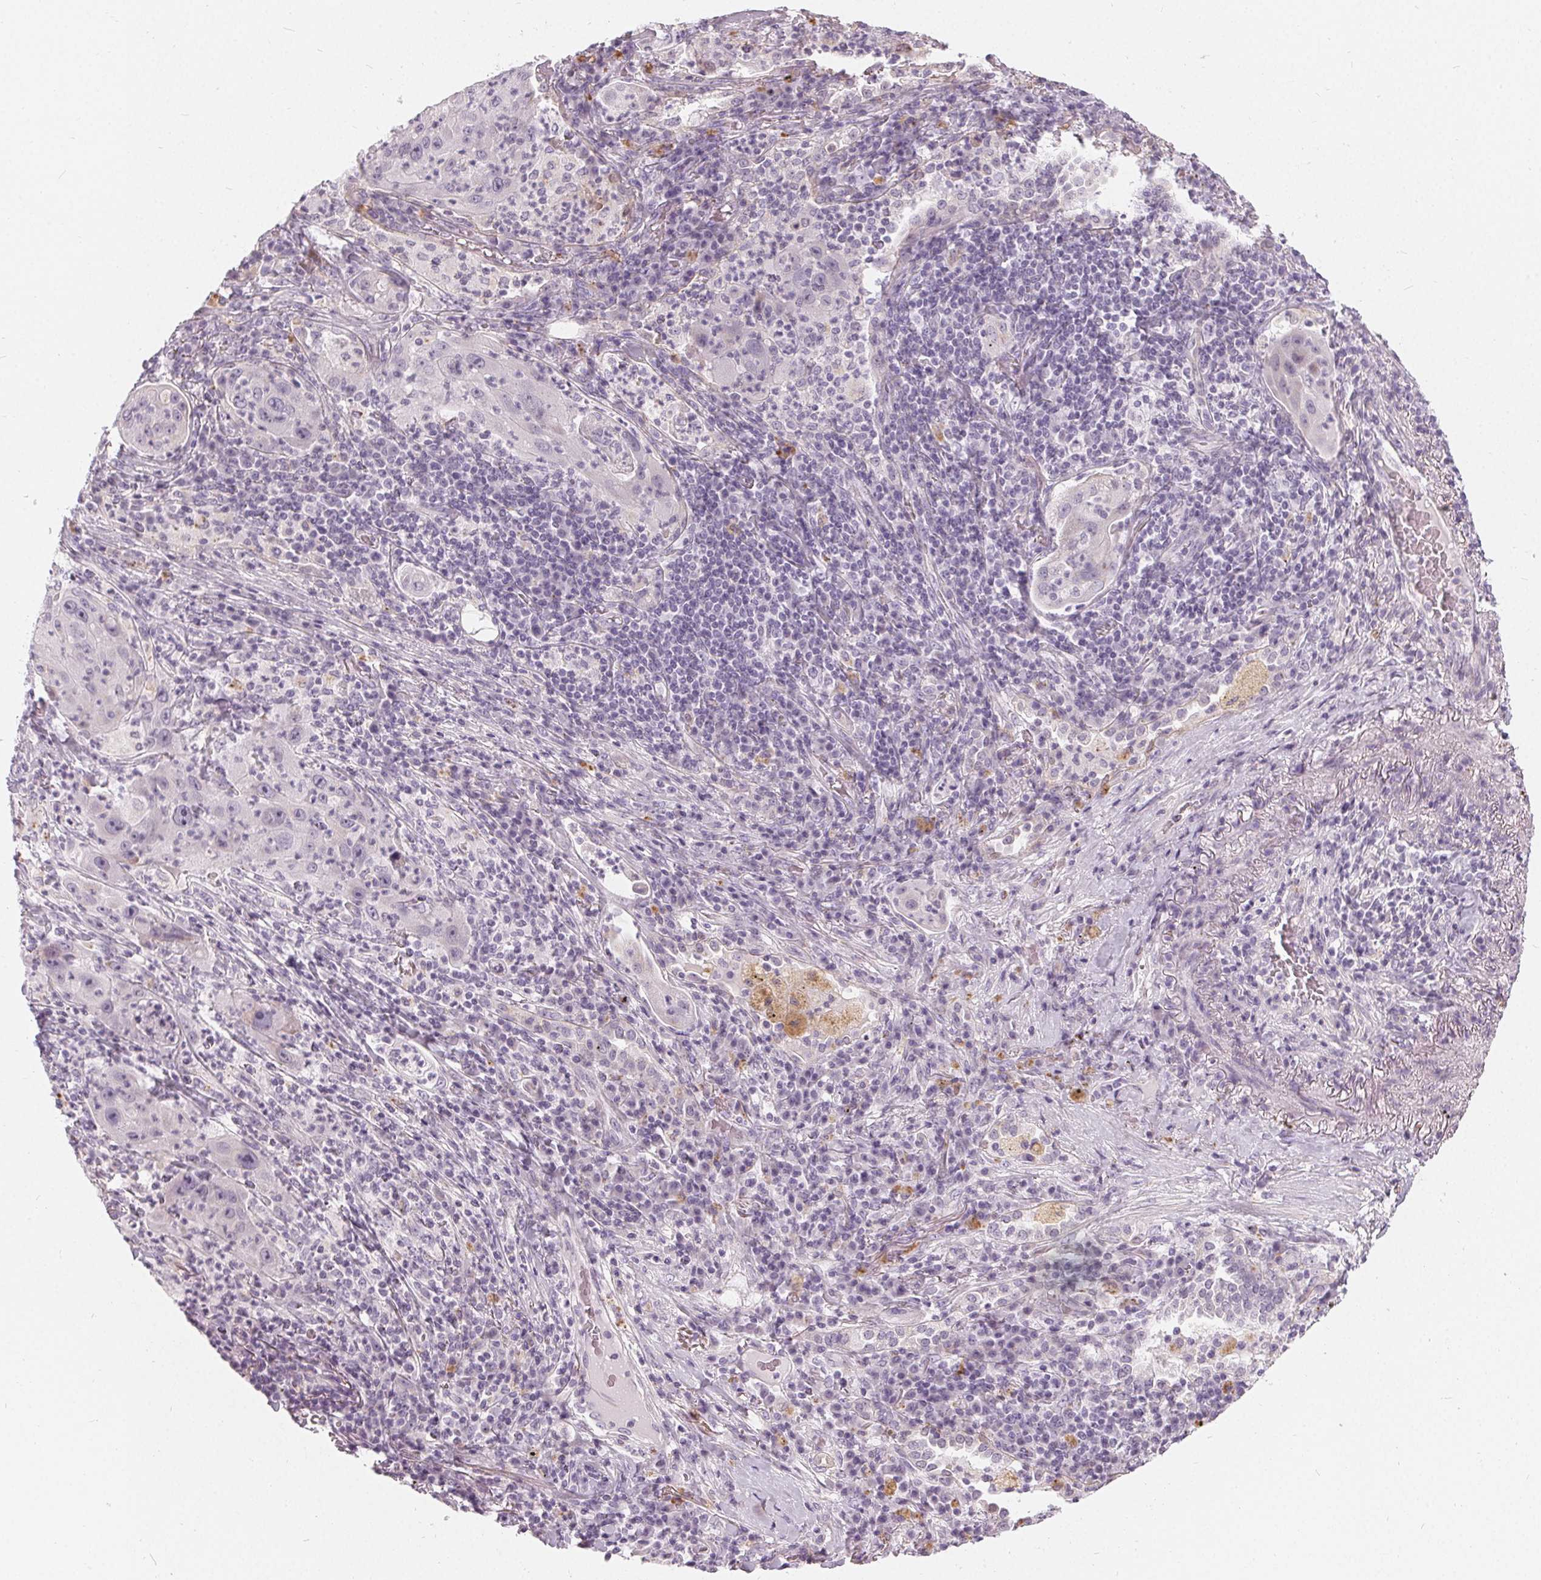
{"staining": {"intensity": "negative", "quantity": "none", "location": "none"}, "tissue": "lung cancer", "cell_type": "Tumor cells", "image_type": "cancer", "snomed": [{"axis": "morphology", "description": "Squamous cell carcinoma, NOS"}, {"axis": "topography", "description": "Lung"}], "caption": "High power microscopy image of an immunohistochemistry (IHC) photomicrograph of squamous cell carcinoma (lung), revealing no significant positivity in tumor cells. The staining is performed using DAB brown chromogen with nuclei counter-stained in using hematoxylin.", "gene": "HOPX", "patient": {"sex": "female", "age": 59}}